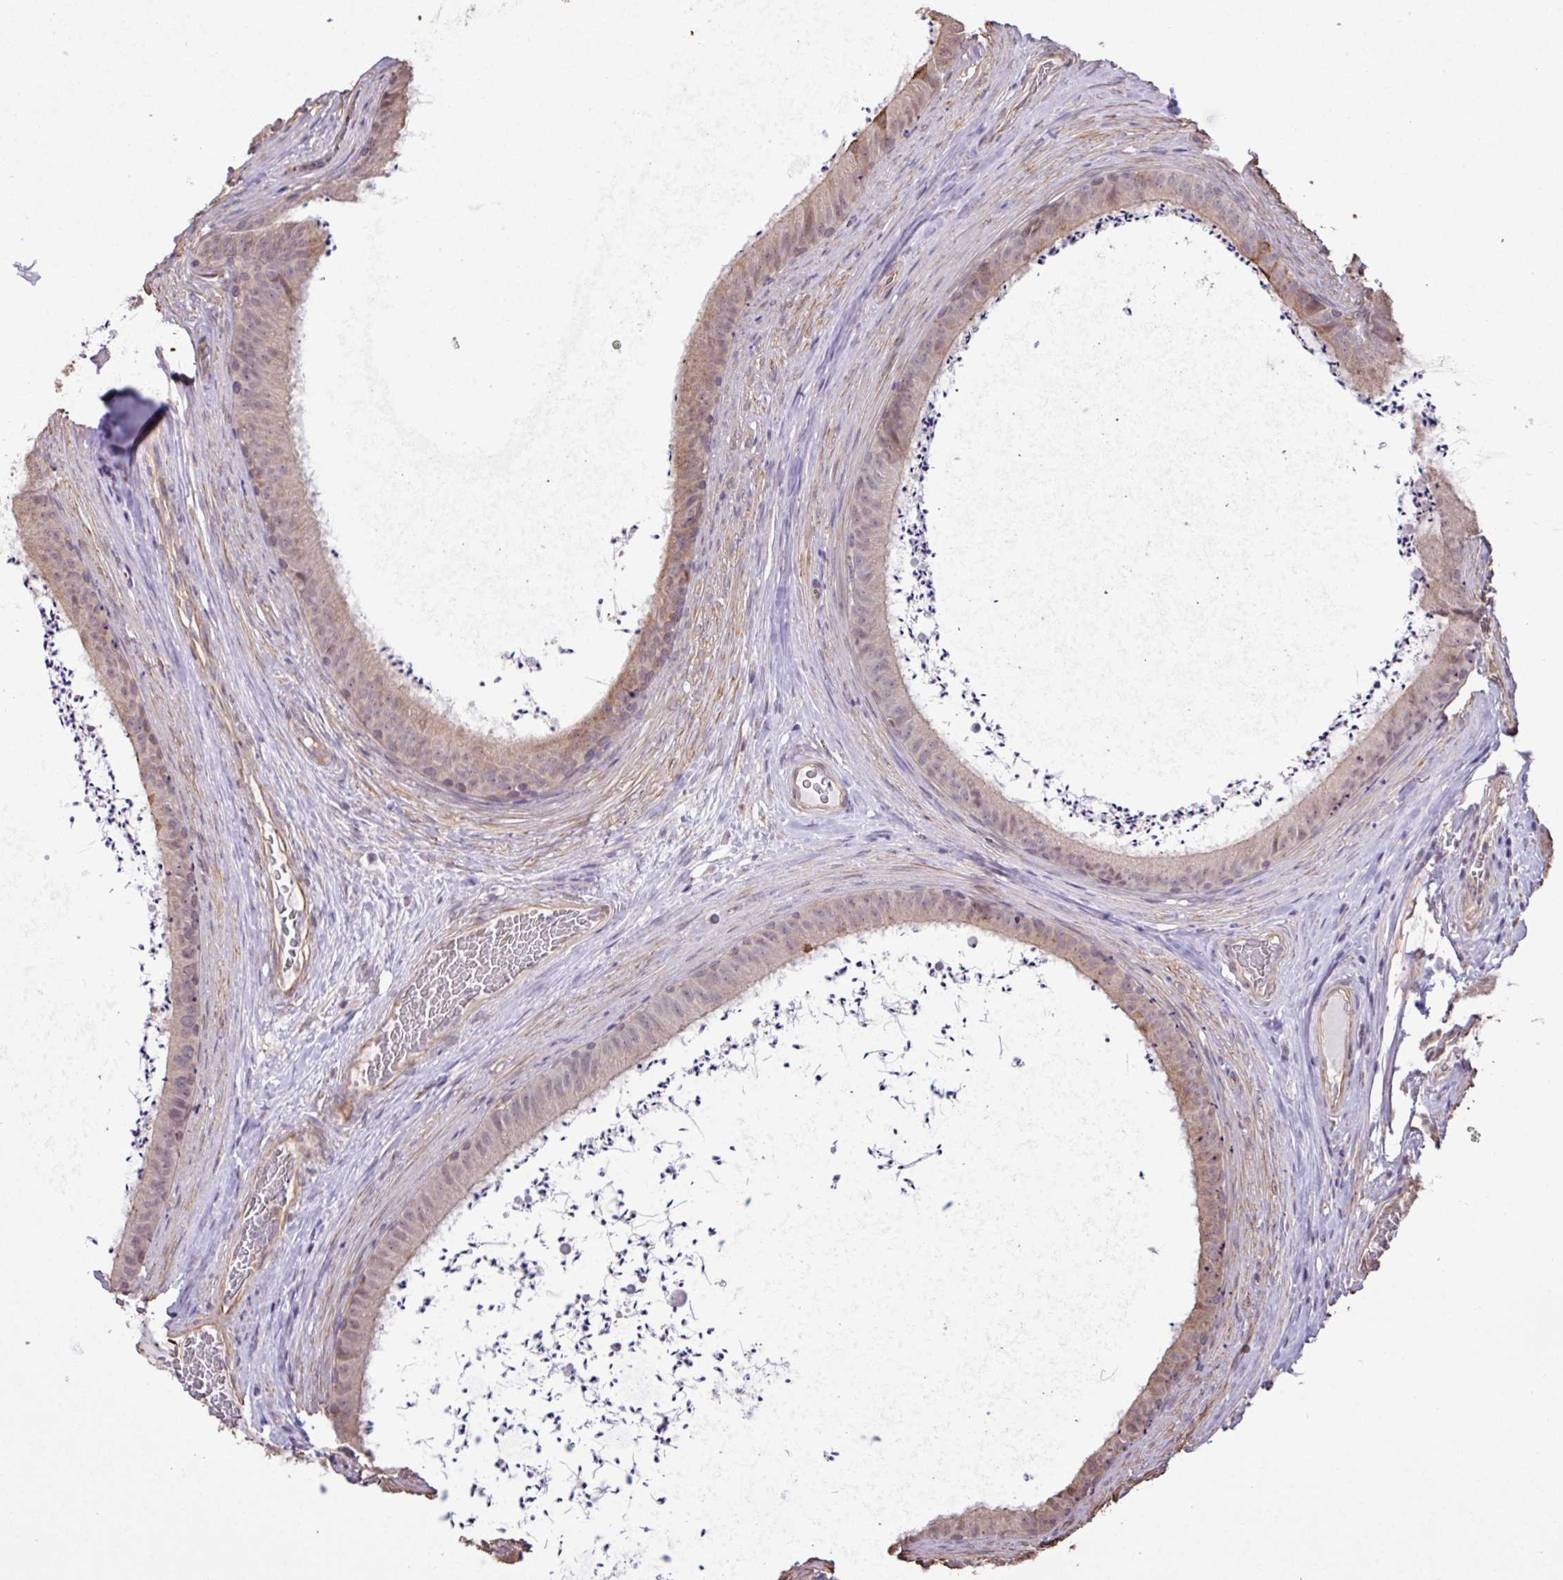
{"staining": {"intensity": "moderate", "quantity": "<25%", "location": "cytoplasmic/membranous,nuclear"}, "tissue": "epididymis", "cell_type": "Glandular cells", "image_type": "normal", "snomed": [{"axis": "morphology", "description": "Normal tissue, NOS"}, {"axis": "topography", "description": "Testis"}, {"axis": "topography", "description": "Epididymis"}], "caption": "A brown stain shows moderate cytoplasmic/membranous,nuclear positivity of a protein in glandular cells of unremarkable human epididymis. (Stains: DAB (3,3'-diaminobenzidine) in brown, nuclei in blue, Microscopy: brightfield microscopy at high magnification).", "gene": "CHST11", "patient": {"sex": "male", "age": 41}}